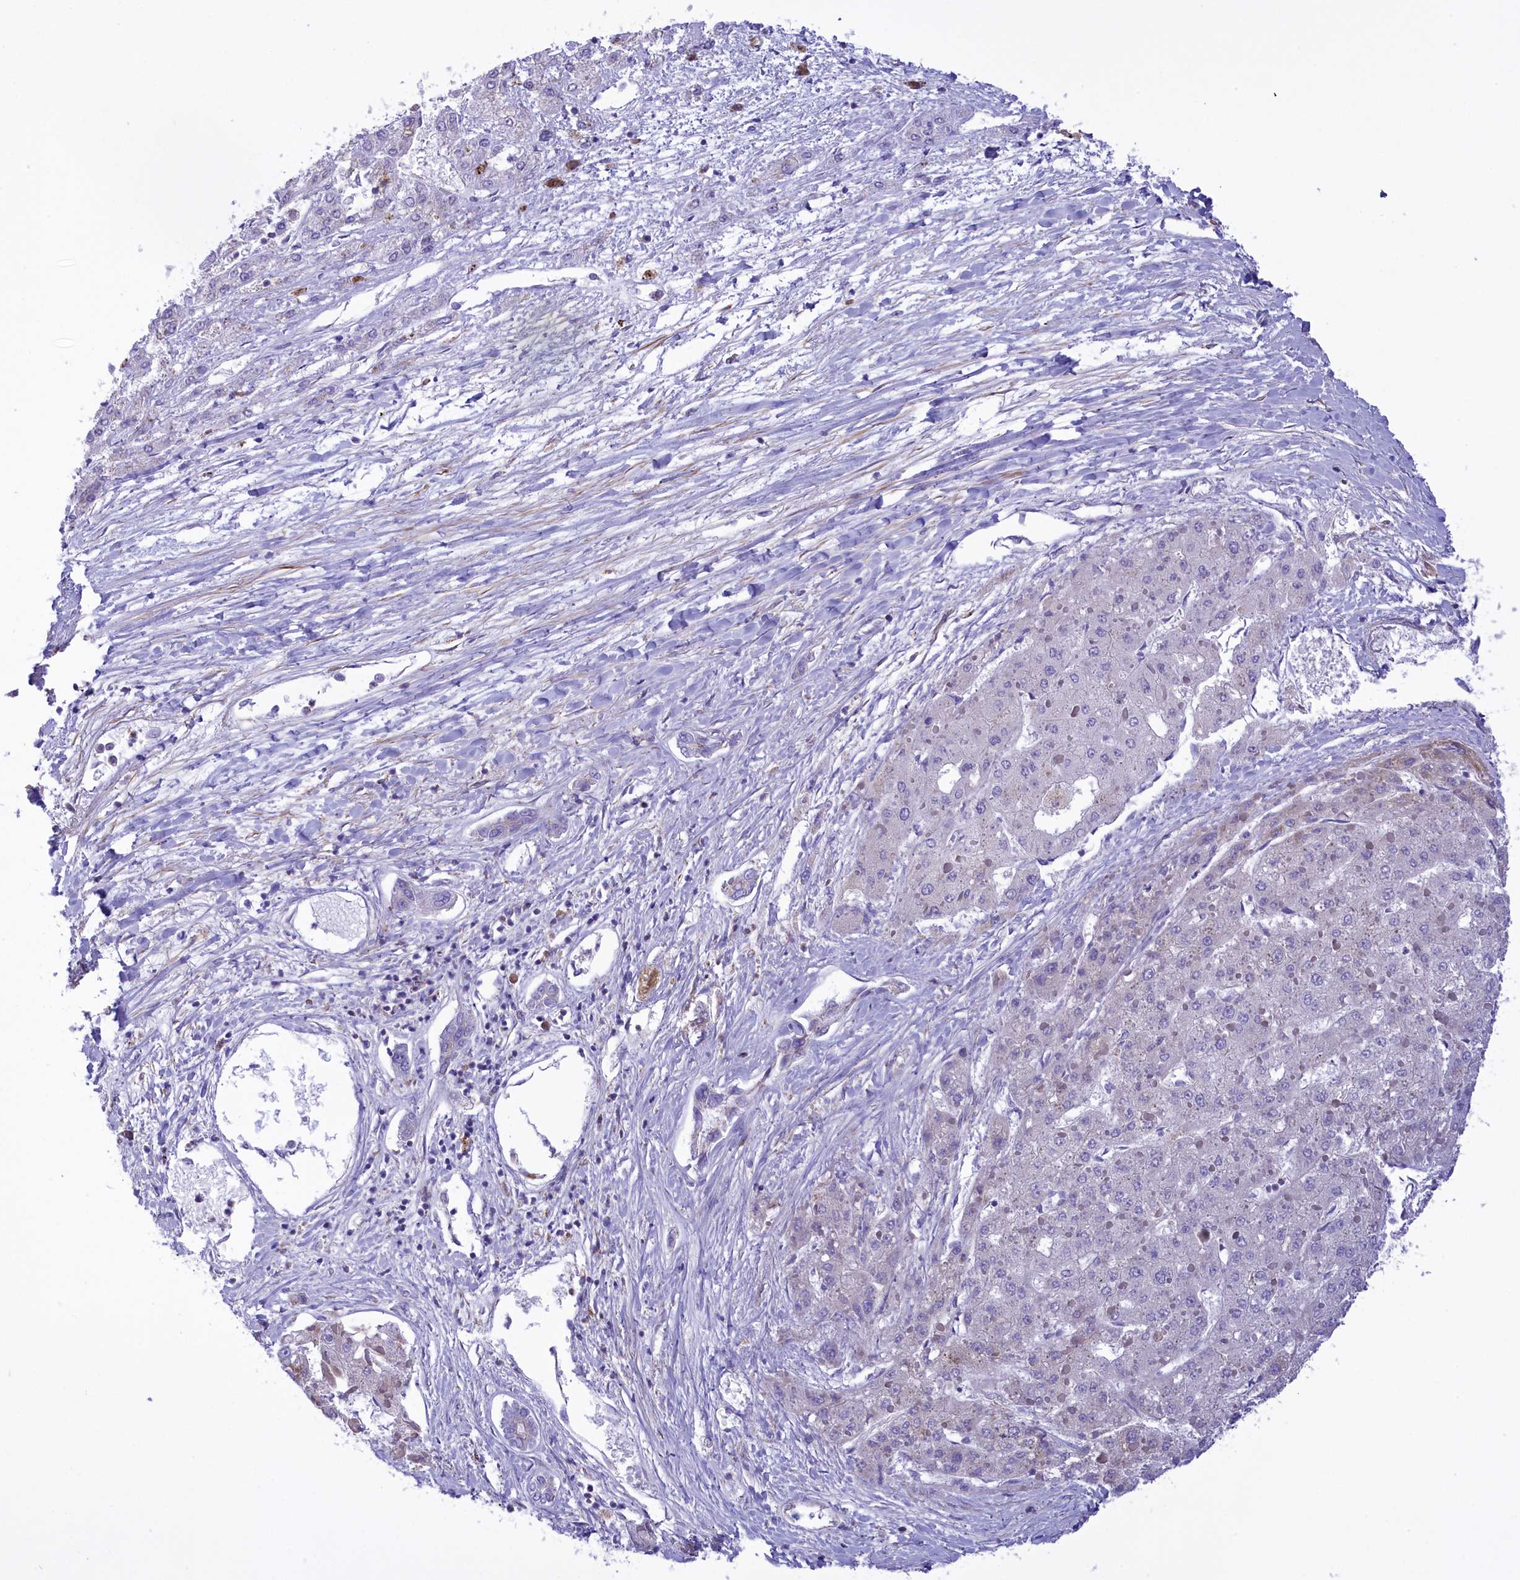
{"staining": {"intensity": "moderate", "quantity": "25%-75%", "location": "cytoplasmic/membranous"}, "tissue": "liver cancer", "cell_type": "Tumor cells", "image_type": "cancer", "snomed": [{"axis": "morphology", "description": "Carcinoma, Hepatocellular, NOS"}, {"axis": "topography", "description": "Liver"}], "caption": "About 25%-75% of tumor cells in human liver hepatocellular carcinoma show moderate cytoplasmic/membranous protein staining as visualized by brown immunohistochemical staining.", "gene": "CORO7-PAM16", "patient": {"sex": "female", "age": 73}}